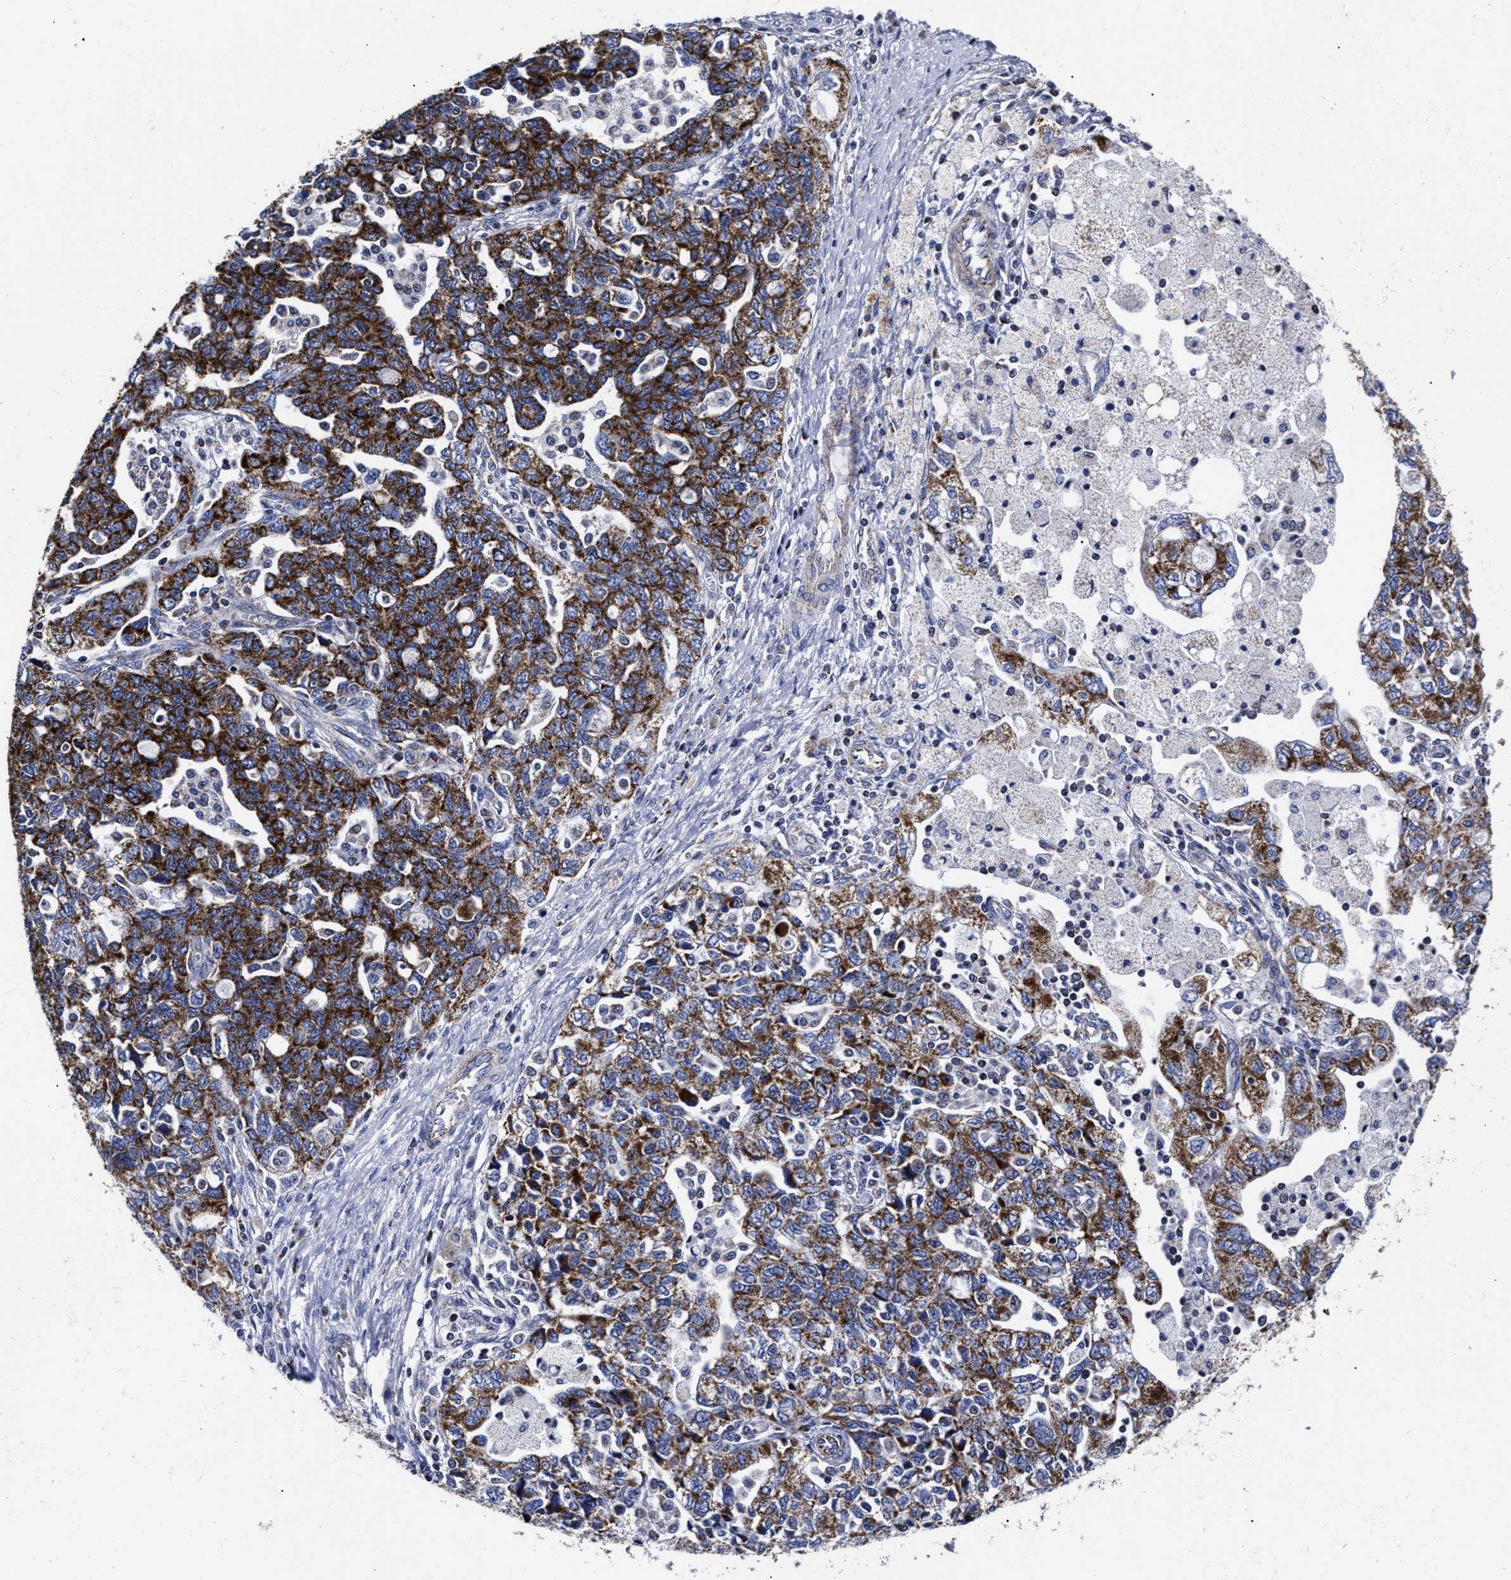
{"staining": {"intensity": "strong", "quantity": ">75%", "location": "cytoplasmic/membranous"}, "tissue": "ovarian cancer", "cell_type": "Tumor cells", "image_type": "cancer", "snomed": [{"axis": "morphology", "description": "Carcinoma, NOS"}, {"axis": "morphology", "description": "Cystadenocarcinoma, serous, NOS"}, {"axis": "topography", "description": "Ovary"}], "caption": "Human ovarian cancer (serous cystadenocarcinoma) stained with a brown dye reveals strong cytoplasmic/membranous positive expression in approximately >75% of tumor cells.", "gene": "HINT2", "patient": {"sex": "female", "age": 69}}